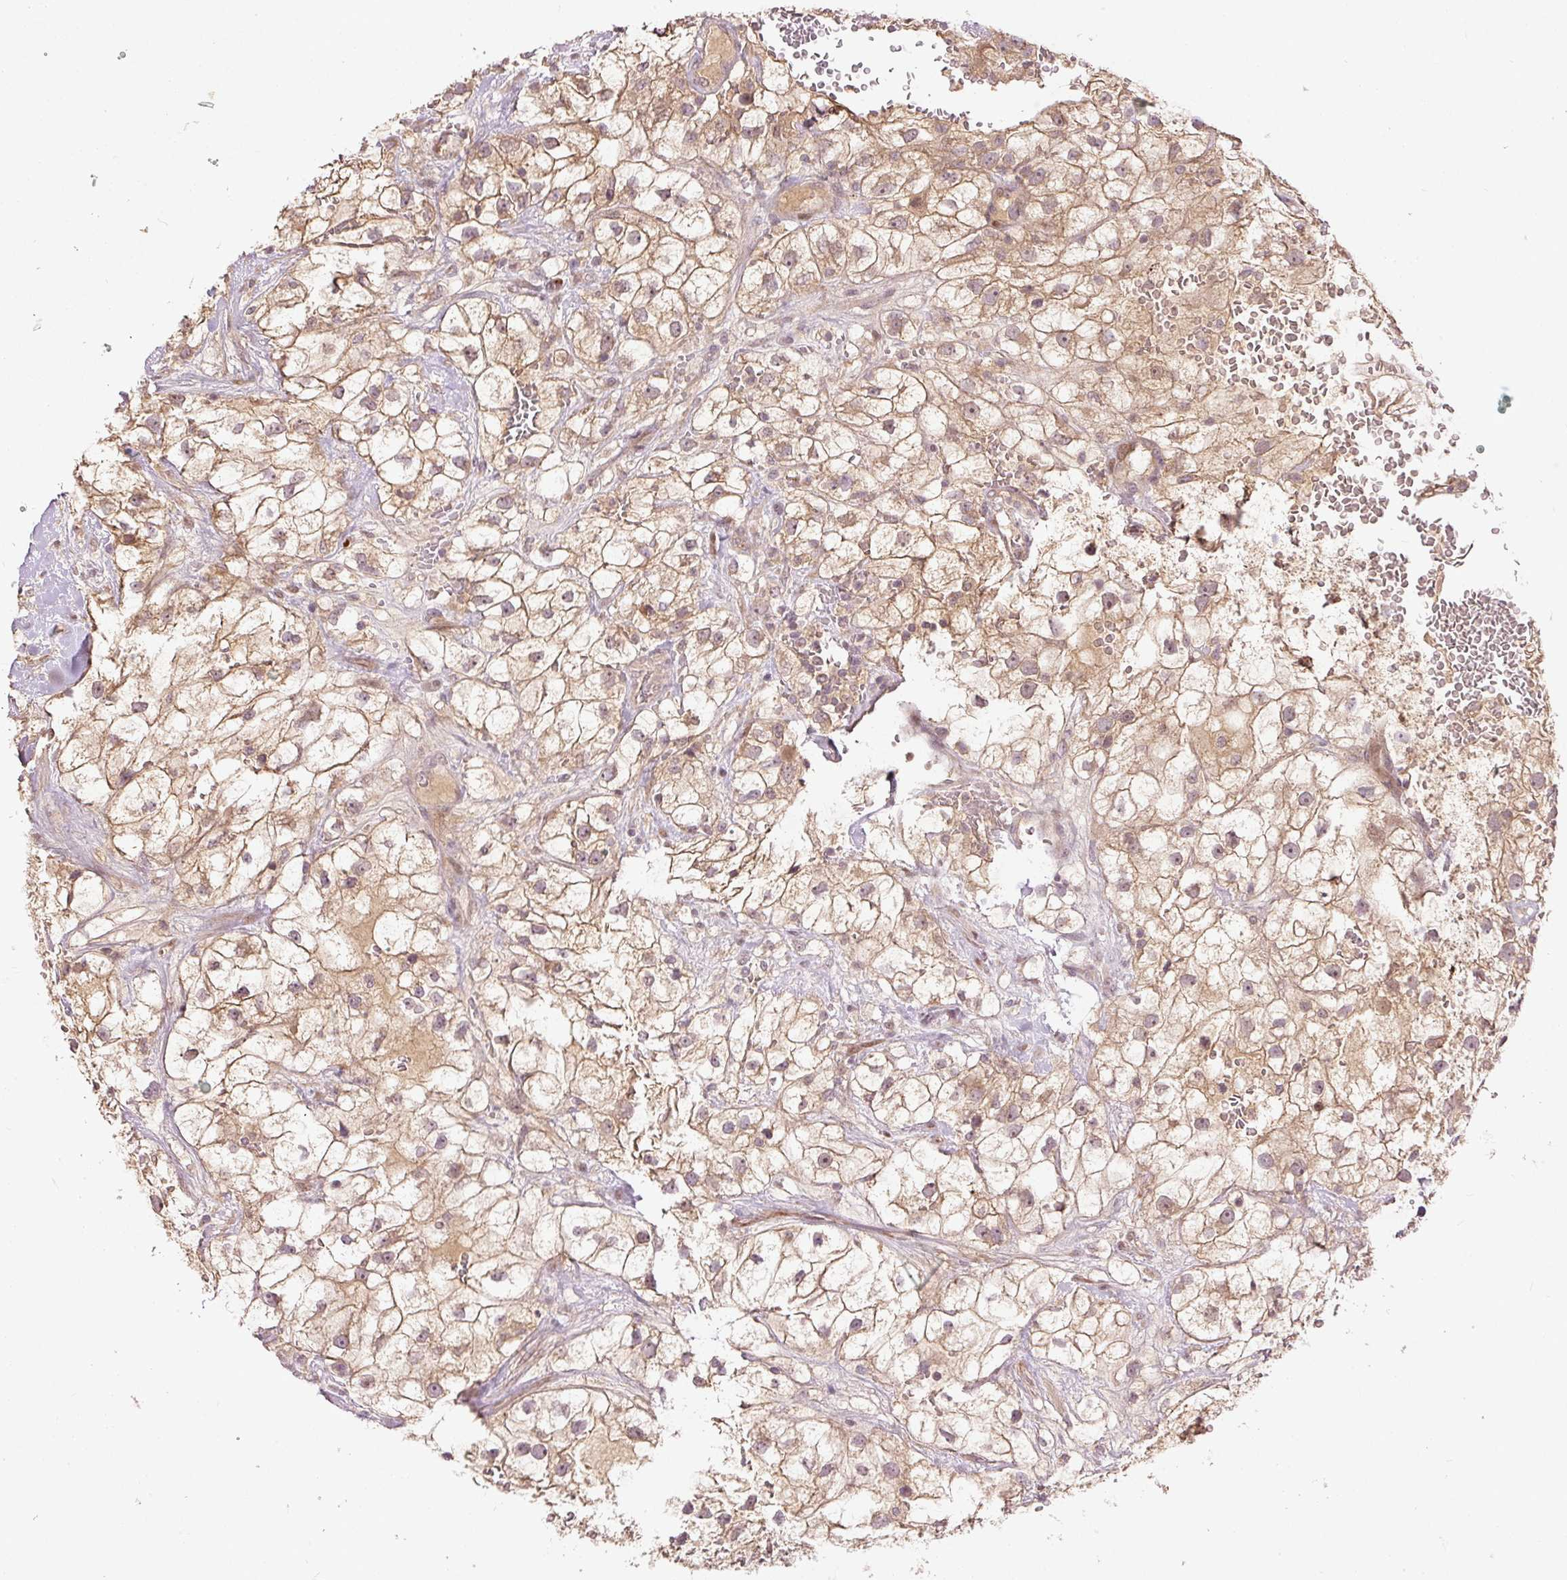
{"staining": {"intensity": "weak", "quantity": "25%-75%", "location": "cytoplasmic/membranous"}, "tissue": "renal cancer", "cell_type": "Tumor cells", "image_type": "cancer", "snomed": [{"axis": "morphology", "description": "Adenocarcinoma, NOS"}, {"axis": "topography", "description": "Kidney"}], "caption": "IHC photomicrograph of human renal cancer (adenocarcinoma) stained for a protein (brown), which shows low levels of weak cytoplasmic/membranous expression in approximately 25%-75% of tumor cells.", "gene": "PCDHB1", "patient": {"sex": "male", "age": 59}}